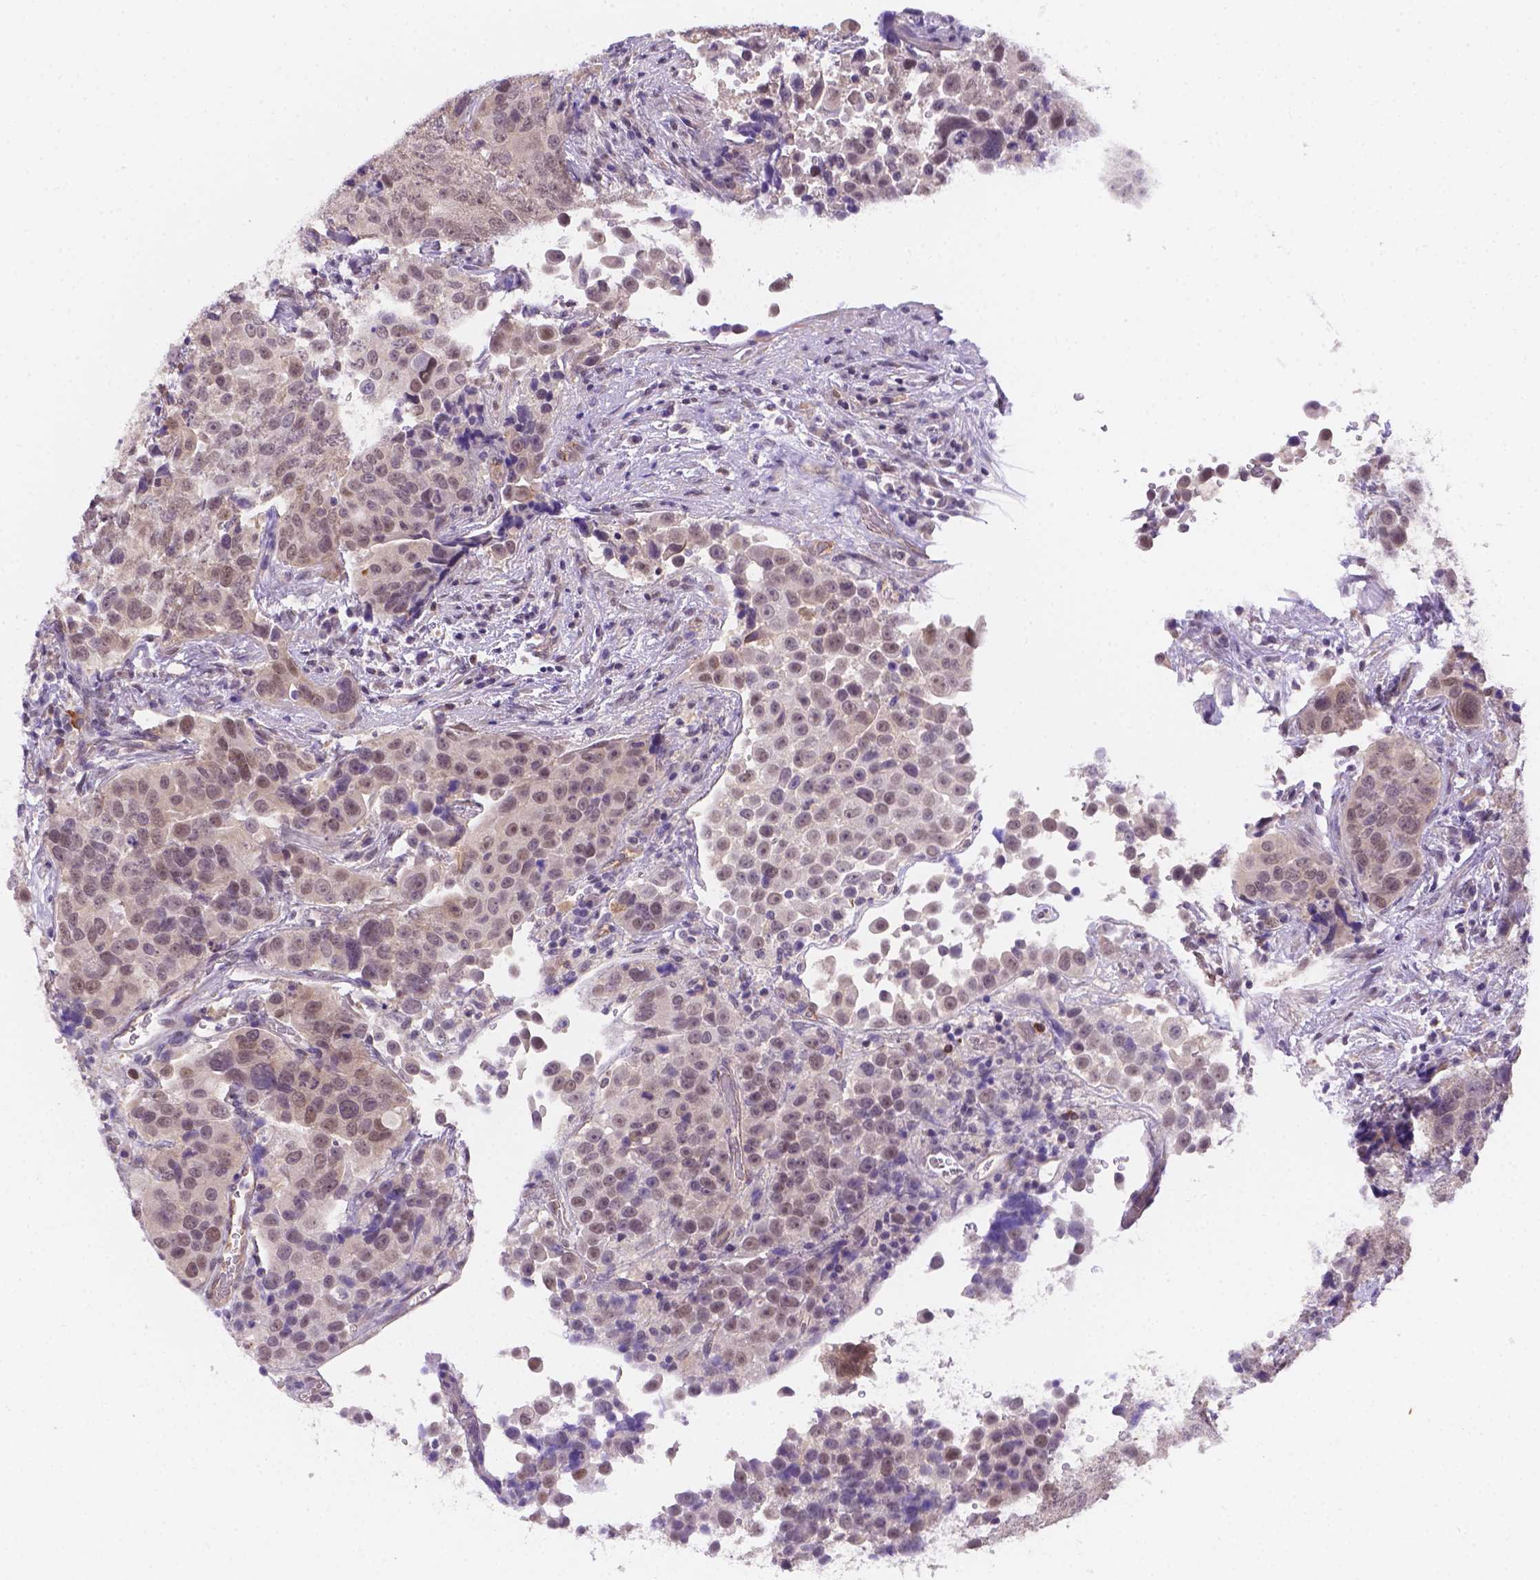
{"staining": {"intensity": "weak", "quantity": "25%-75%", "location": "nuclear"}, "tissue": "urothelial cancer", "cell_type": "Tumor cells", "image_type": "cancer", "snomed": [{"axis": "morphology", "description": "Urothelial carcinoma, NOS"}, {"axis": "topography", "description": "Urinary bladder"}], "caption": "There is low levels of weak nuclear staining in tumor cells of transitional cell carcinoma, as demonstrated by immunohistochemical staining (brown color).", "gene": "NXPE2", "patient": {"sex": "male", "age": 52}}